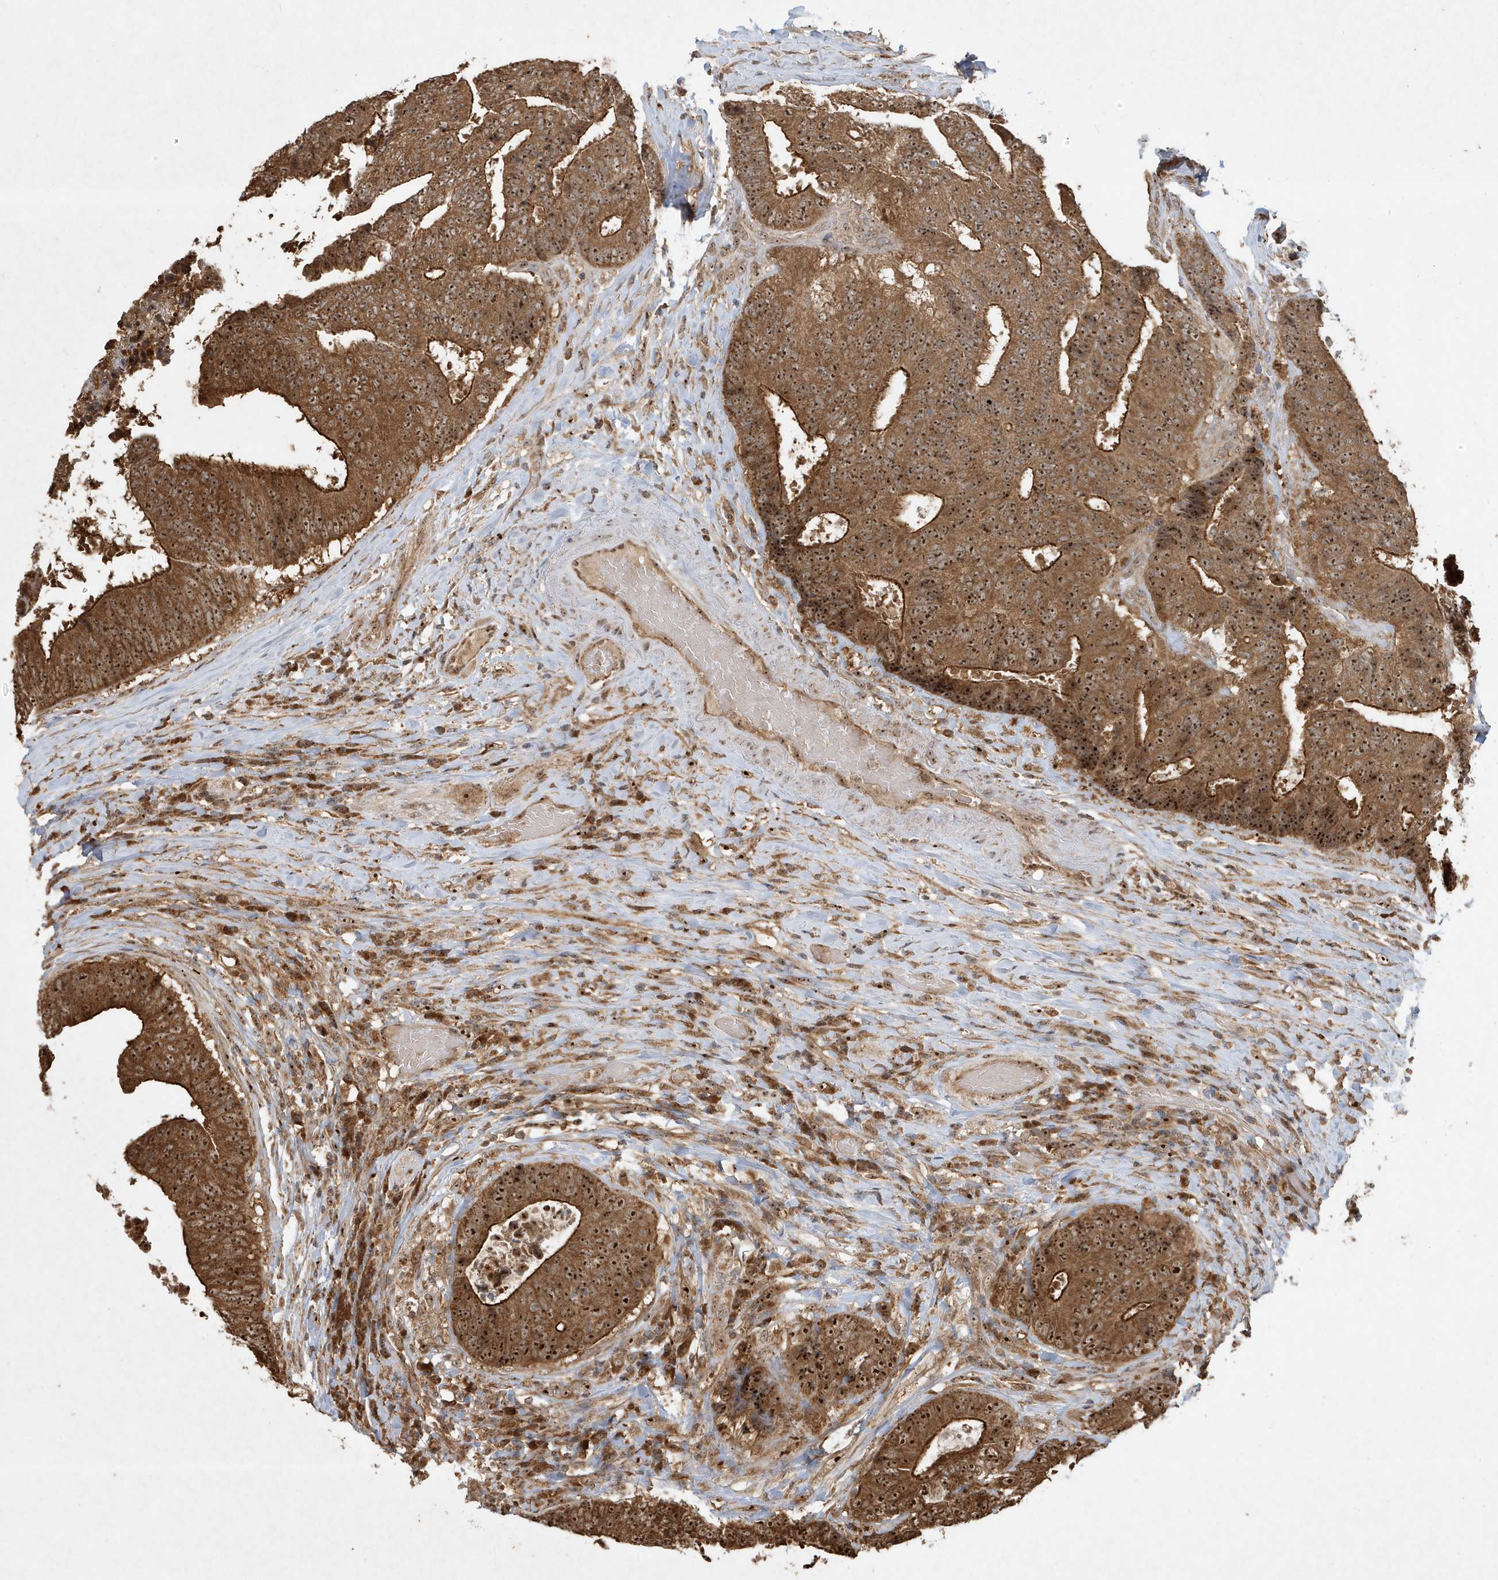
{"staining": {"intensity": "strong", "quantity": ">75%", "location": "cytoplasmic/membranous,nuclear"}, "tissue": "colorectal cancer", "cell_type": "Tumor cells", "image_type": "cancer", "snomed": [{"axis": "morphology", "description": "Adenocarcinoma, NOS"}, {"axis": "topography", "description": "Rectum"}], "caption": "Immunohistochemical staining of adenocarcinoma (colorectal) demonstrates high levels of strong cytoplasmic/membranous and nuclear staining in about >75% of tumor cells.", "gene": "ABCB9", "patient": {"sex": "male", "age": 72}}